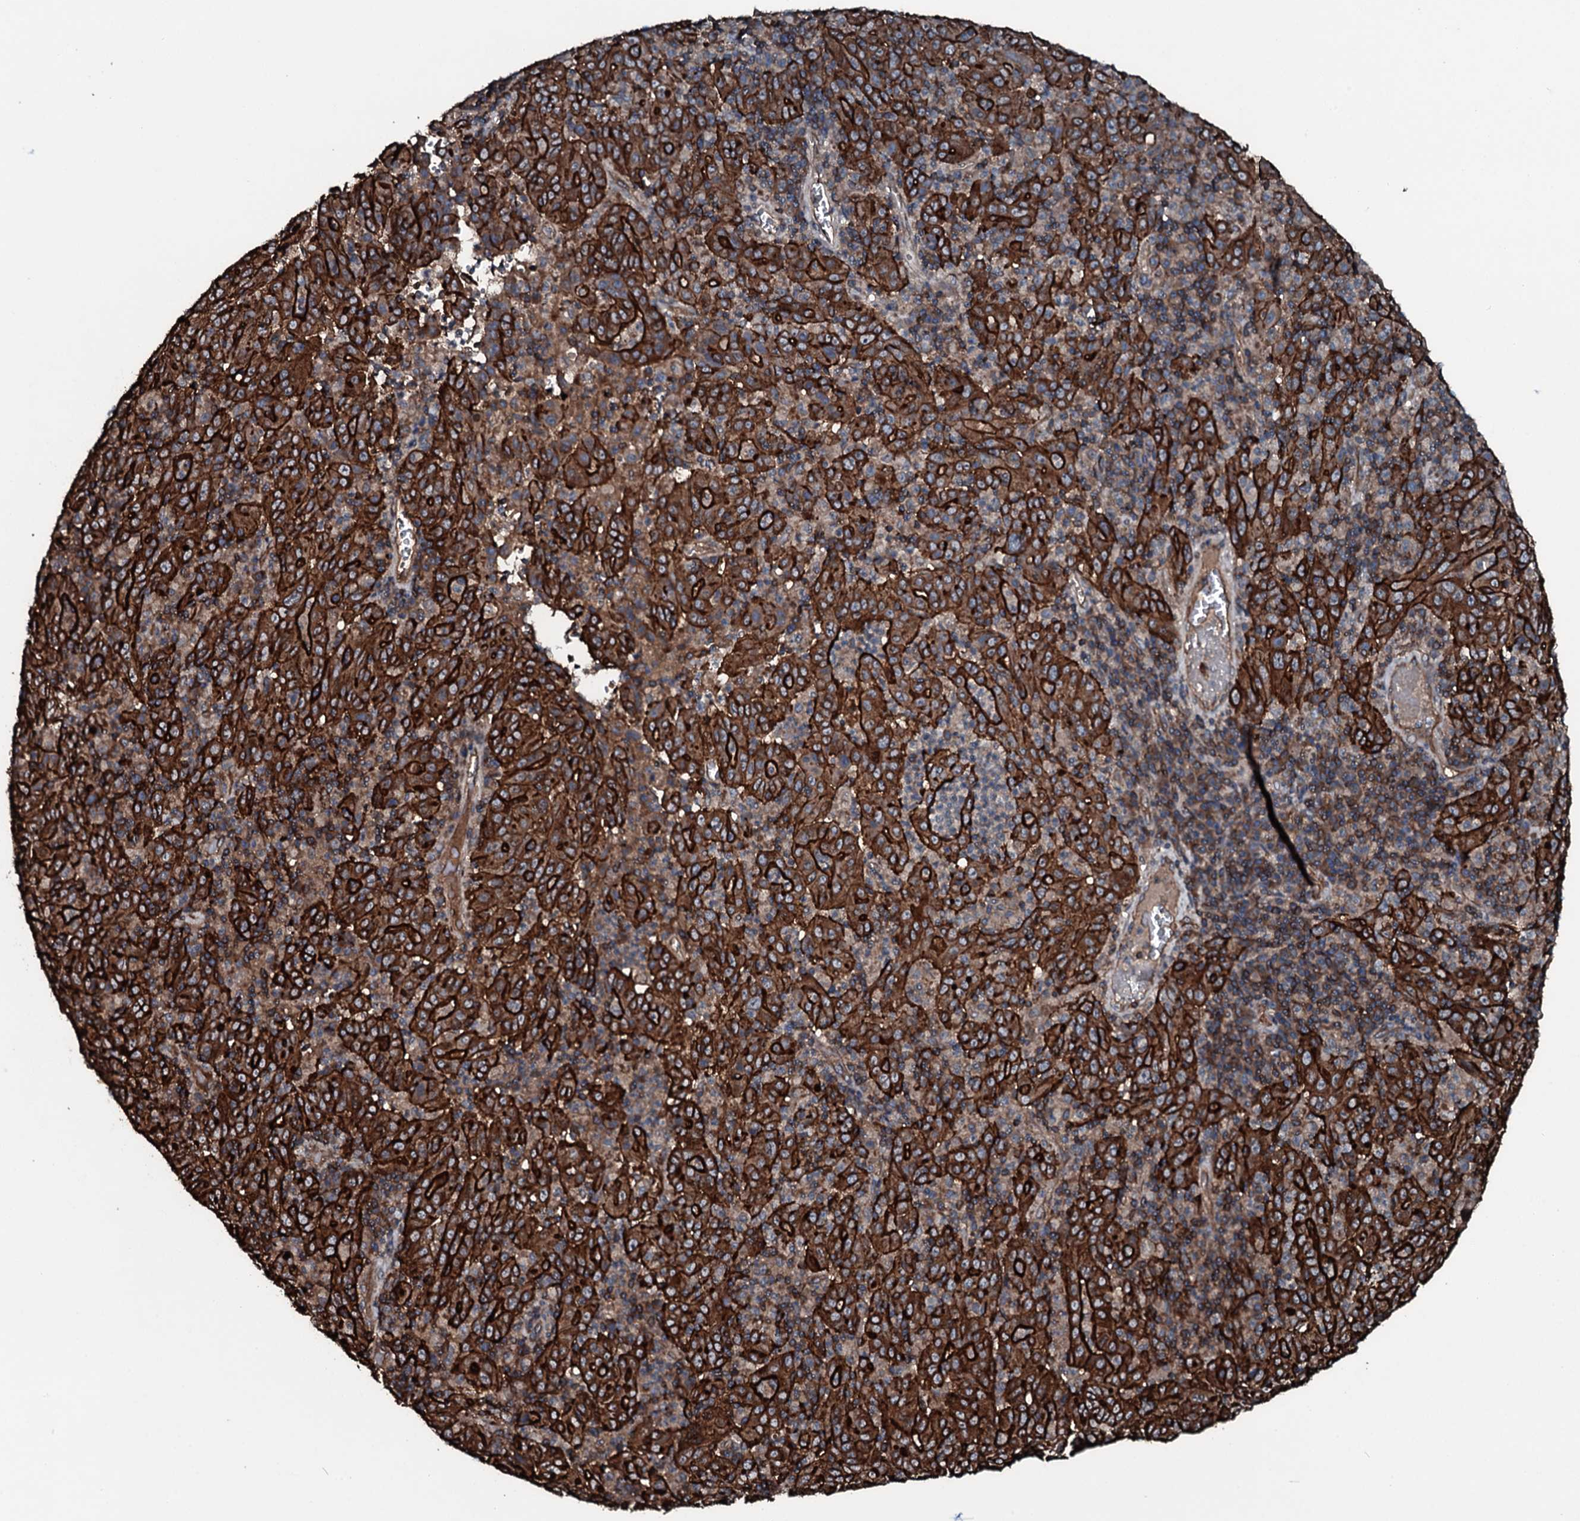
{"staining": {"intensity": "strong", "quantity": ">75%", "location": "cytoplasmic/membranous"}, "tissue": "pancreatic cancer", "cell_type": "Tumor cells", "image_type": "cancer", "snomed": [{"axis": "morphology", "description": "Adenocarcinoma, NOS"}, {"axis": "topography", "description": "Pancreas"}], "caption": "This is an image of IHC staining of pancreatic cancer, which shows strong staining in the cytoplasmic/membranous of tumor cells.", "gene": "SLC25A38", "patient": {"sex": "male", "age": 63}}